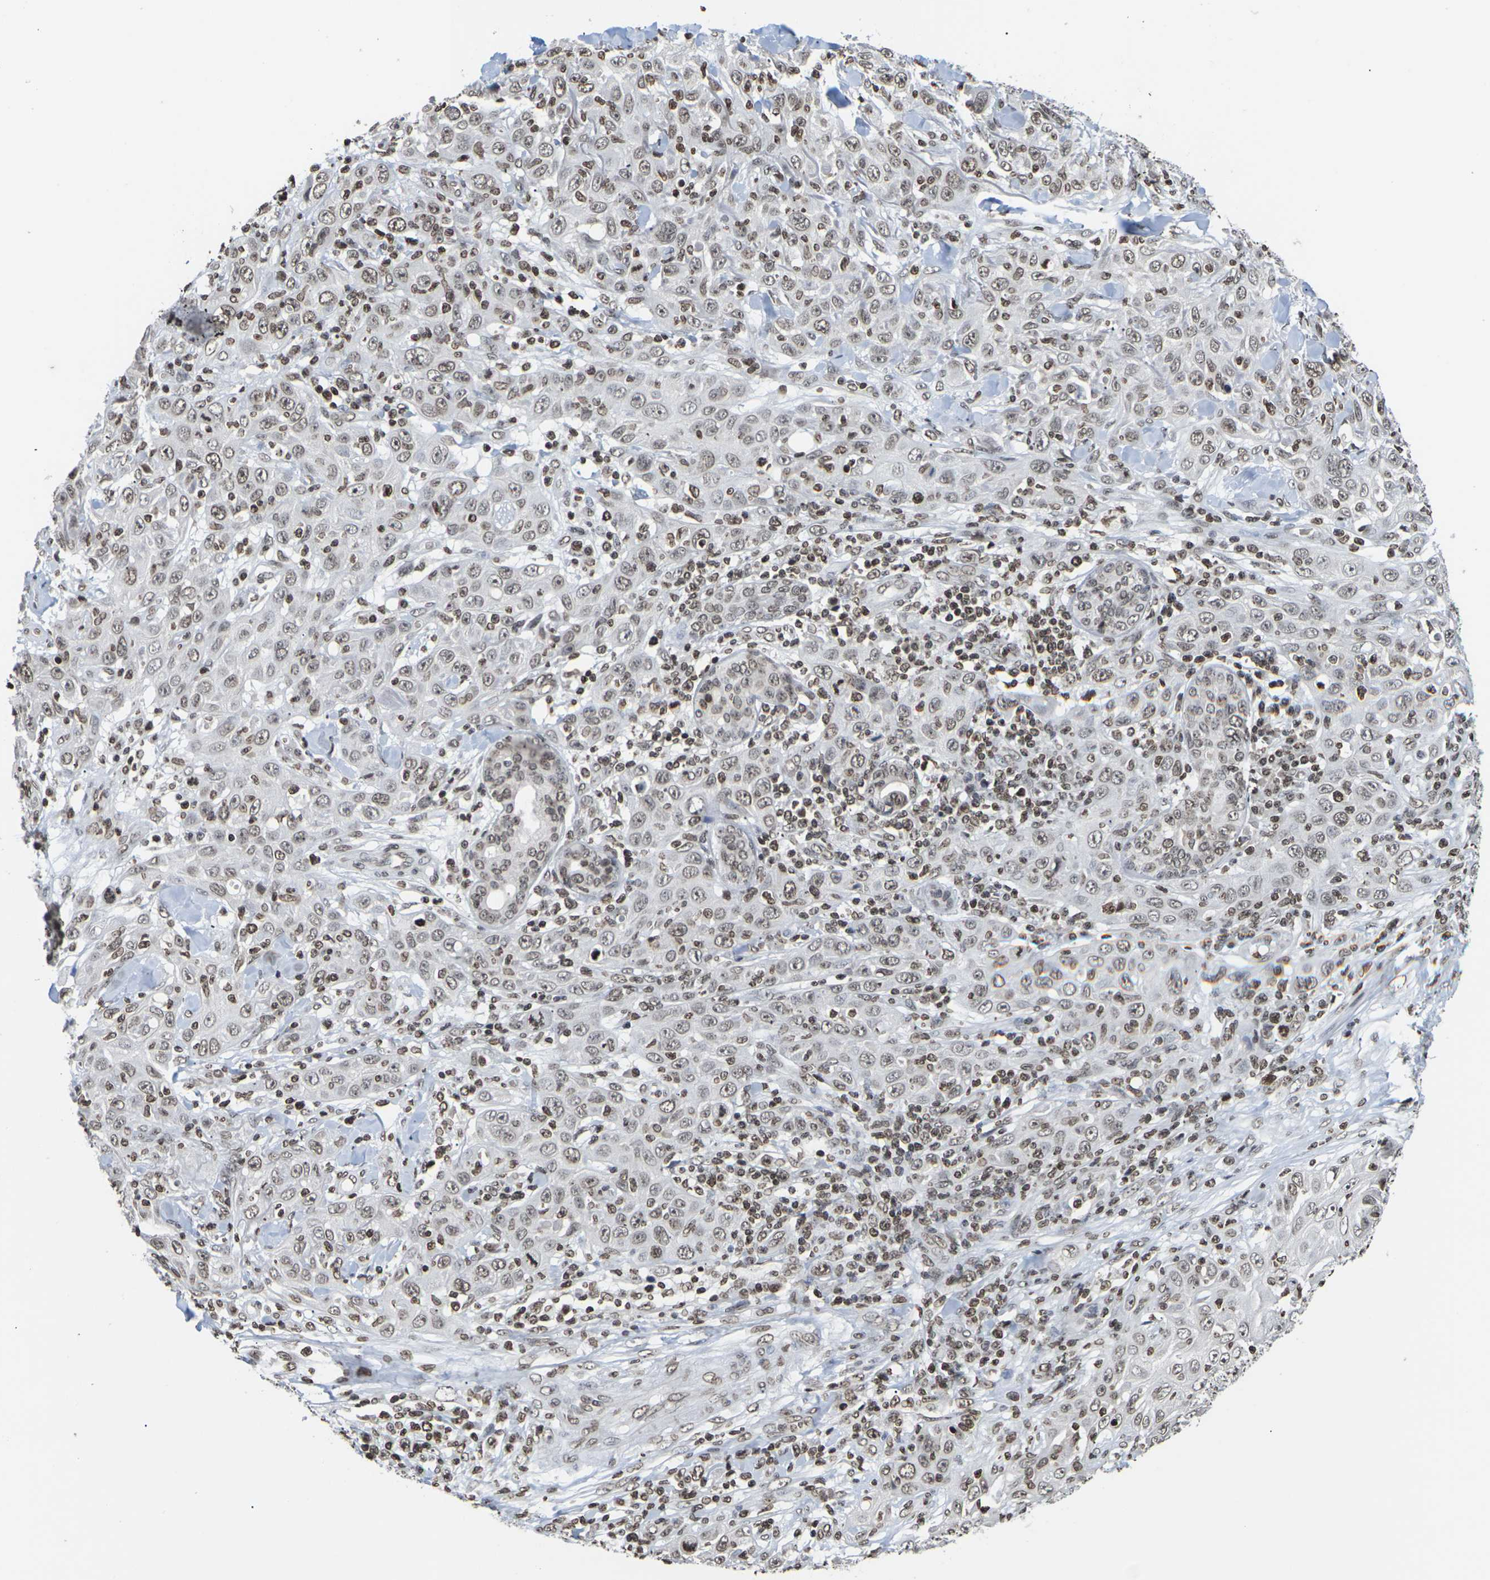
{"staining": {"intensity": "moderate", "quantity": ">75%", "location": "nuclear"}, "tissue": "skin cancer", "cell_type": "Tumor cells", "image_type": "cancer", "snomed": [{"axis": "morphology", "description": "Squamous cell carcinoma, NOS"}, {"axis": "topography", "description": "Skin"}], "caption": "An immunohistochemistry micrograph of neoplastic tissue is shown. Protein staining in brown highlights moderate nuclear positivity in skin squamous cell carcinoma within tumor cells.", "gene": "ETV5", "patient": {"sex": "female", "age": 88}}